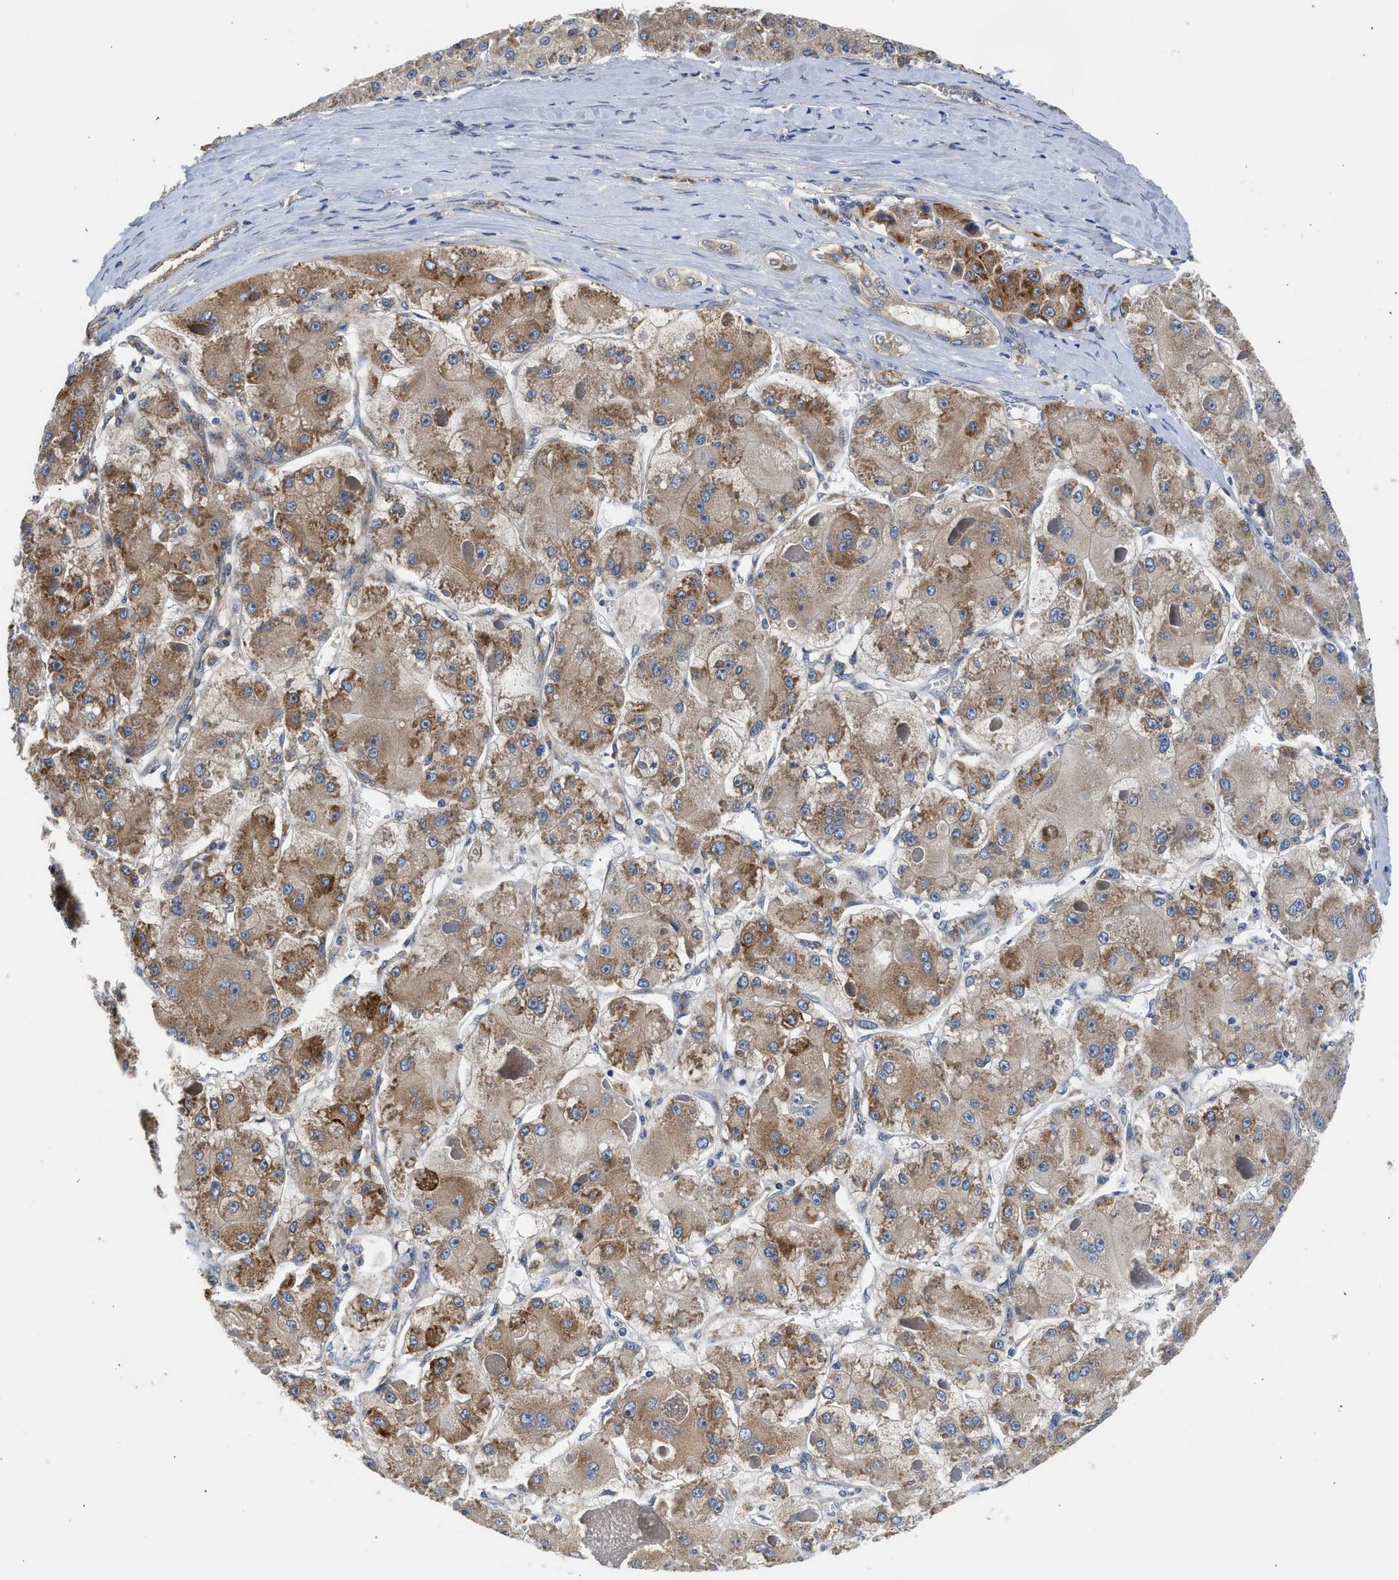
{"staining": {"intensity": "moderate", "quantity": ">75%", "location": "cytoplasmic/membranous"}, "tissue": "liver cancer", "cell_type": "Tumor cells", "image_type": "cancer", "snomed": [{"axis": "morphology", "description": "Carcinoma, Hepatocellular, NOS"}, {"axis": "topography", "description": "Liver"}], "caption": "A high-resolution histopathology image shows IHC staining of liver cancer, which shows moderate cytoplasmic/membranous staining in approximately >75% of tumor cells. Immunohistochemistry stains the protein in brown and the nuclei are stained blue.", "gene": "POLG2", "patient": {"sex": "female", "age": 73}}